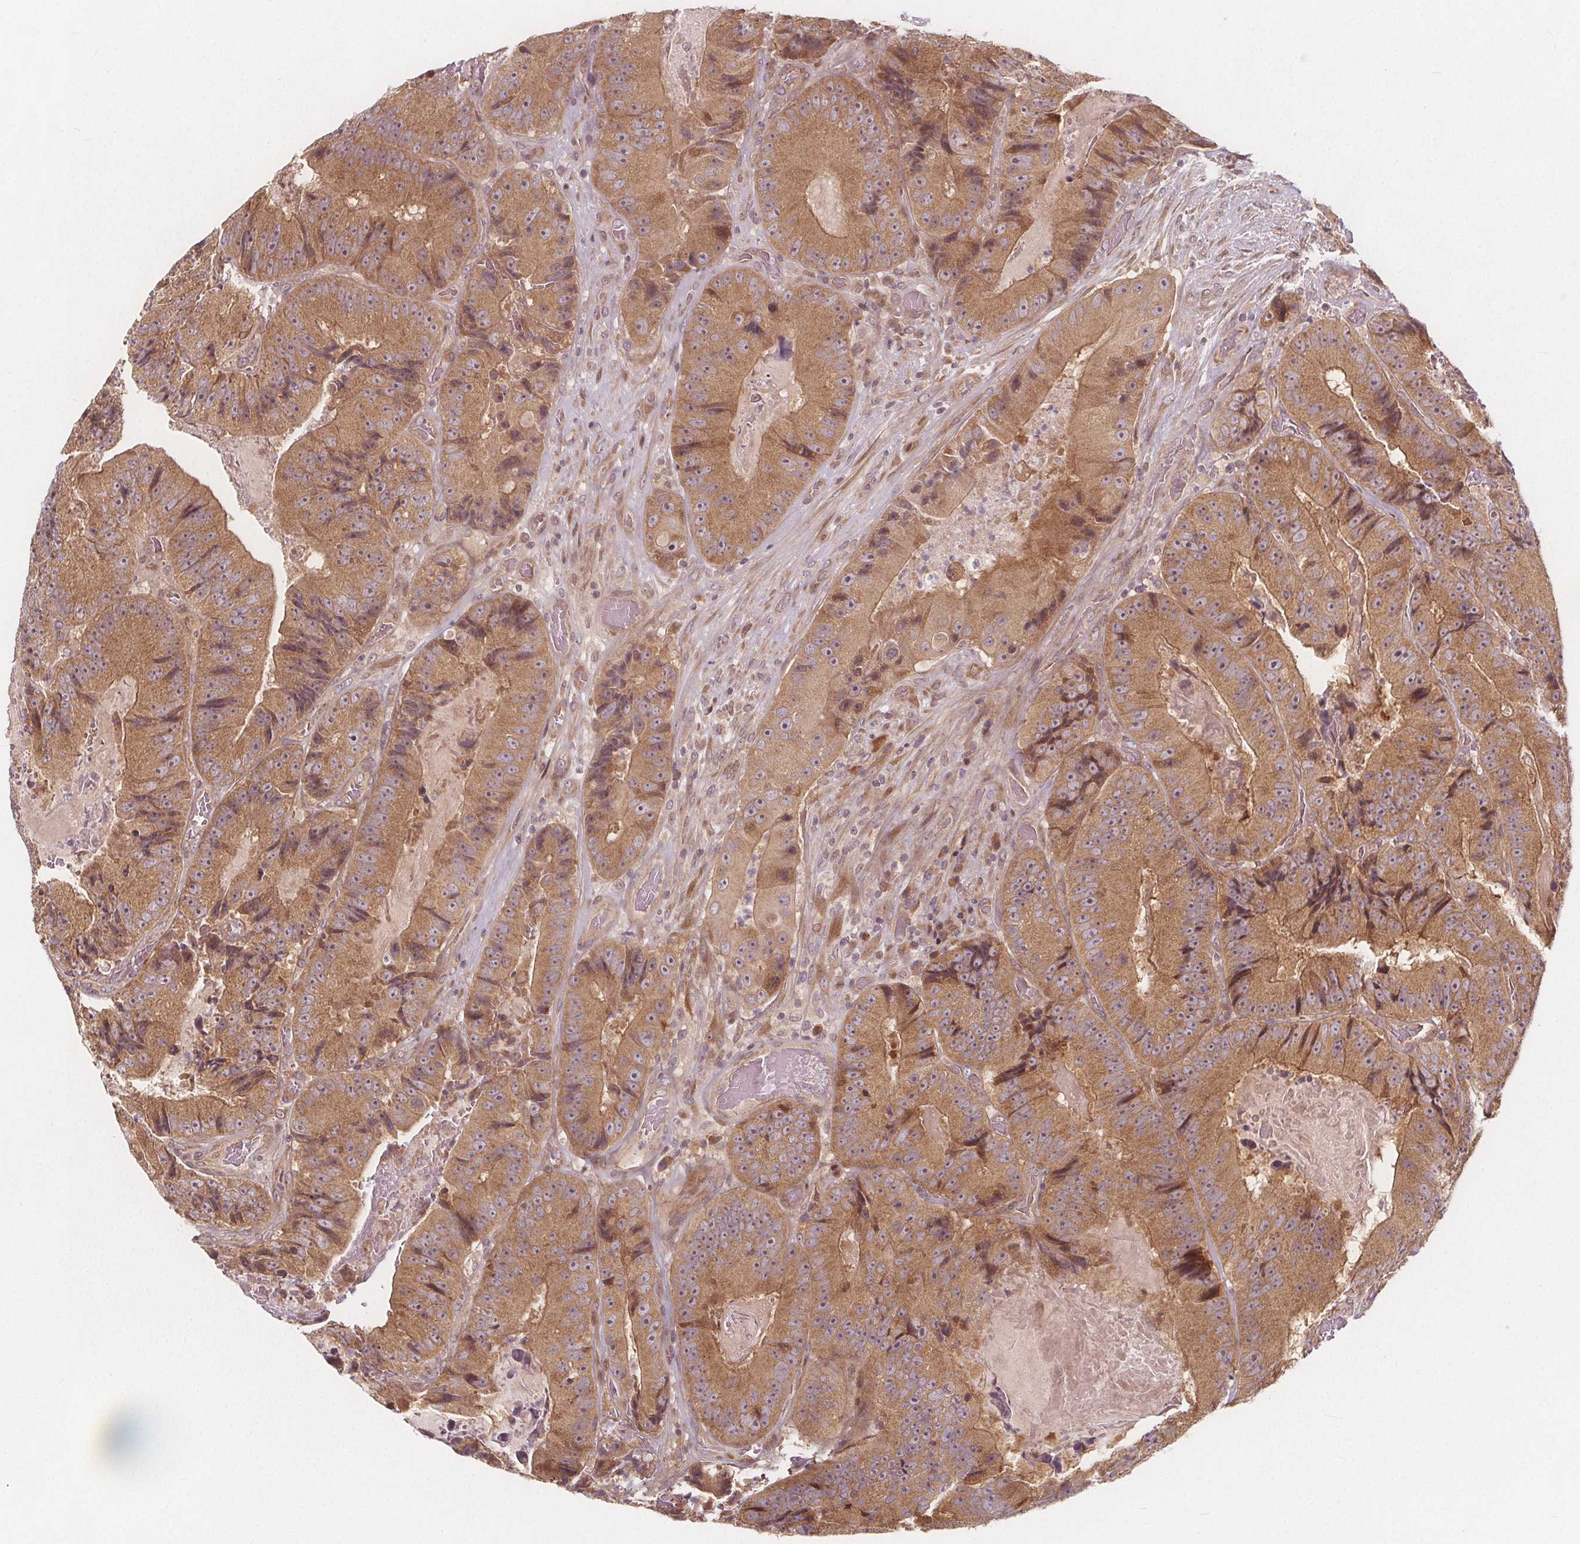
{"staining": {"intensity": "moderate", "quantity": ">75%", "location": "cytoplasmic/membranous"}, "tissue": "colorectal cancer", "cell_type": "Tumor cells", "image_type": "cancer", "snomed": [{"axis": "morphology", "description": "Adenocarcinoma, NOS"}, {"axis": "topography", "description": "Colon"}], "caption": "This histopathology image shows immunohistochemistry (IHC) staining of colorectal cancer (adenocarcinoma), with medium moderate cytoplasmic/membranous positivity in approximately >75% of tumor cells.", "gene": "AKT1S1", "patient": {"sex": "female", "age": 86}}